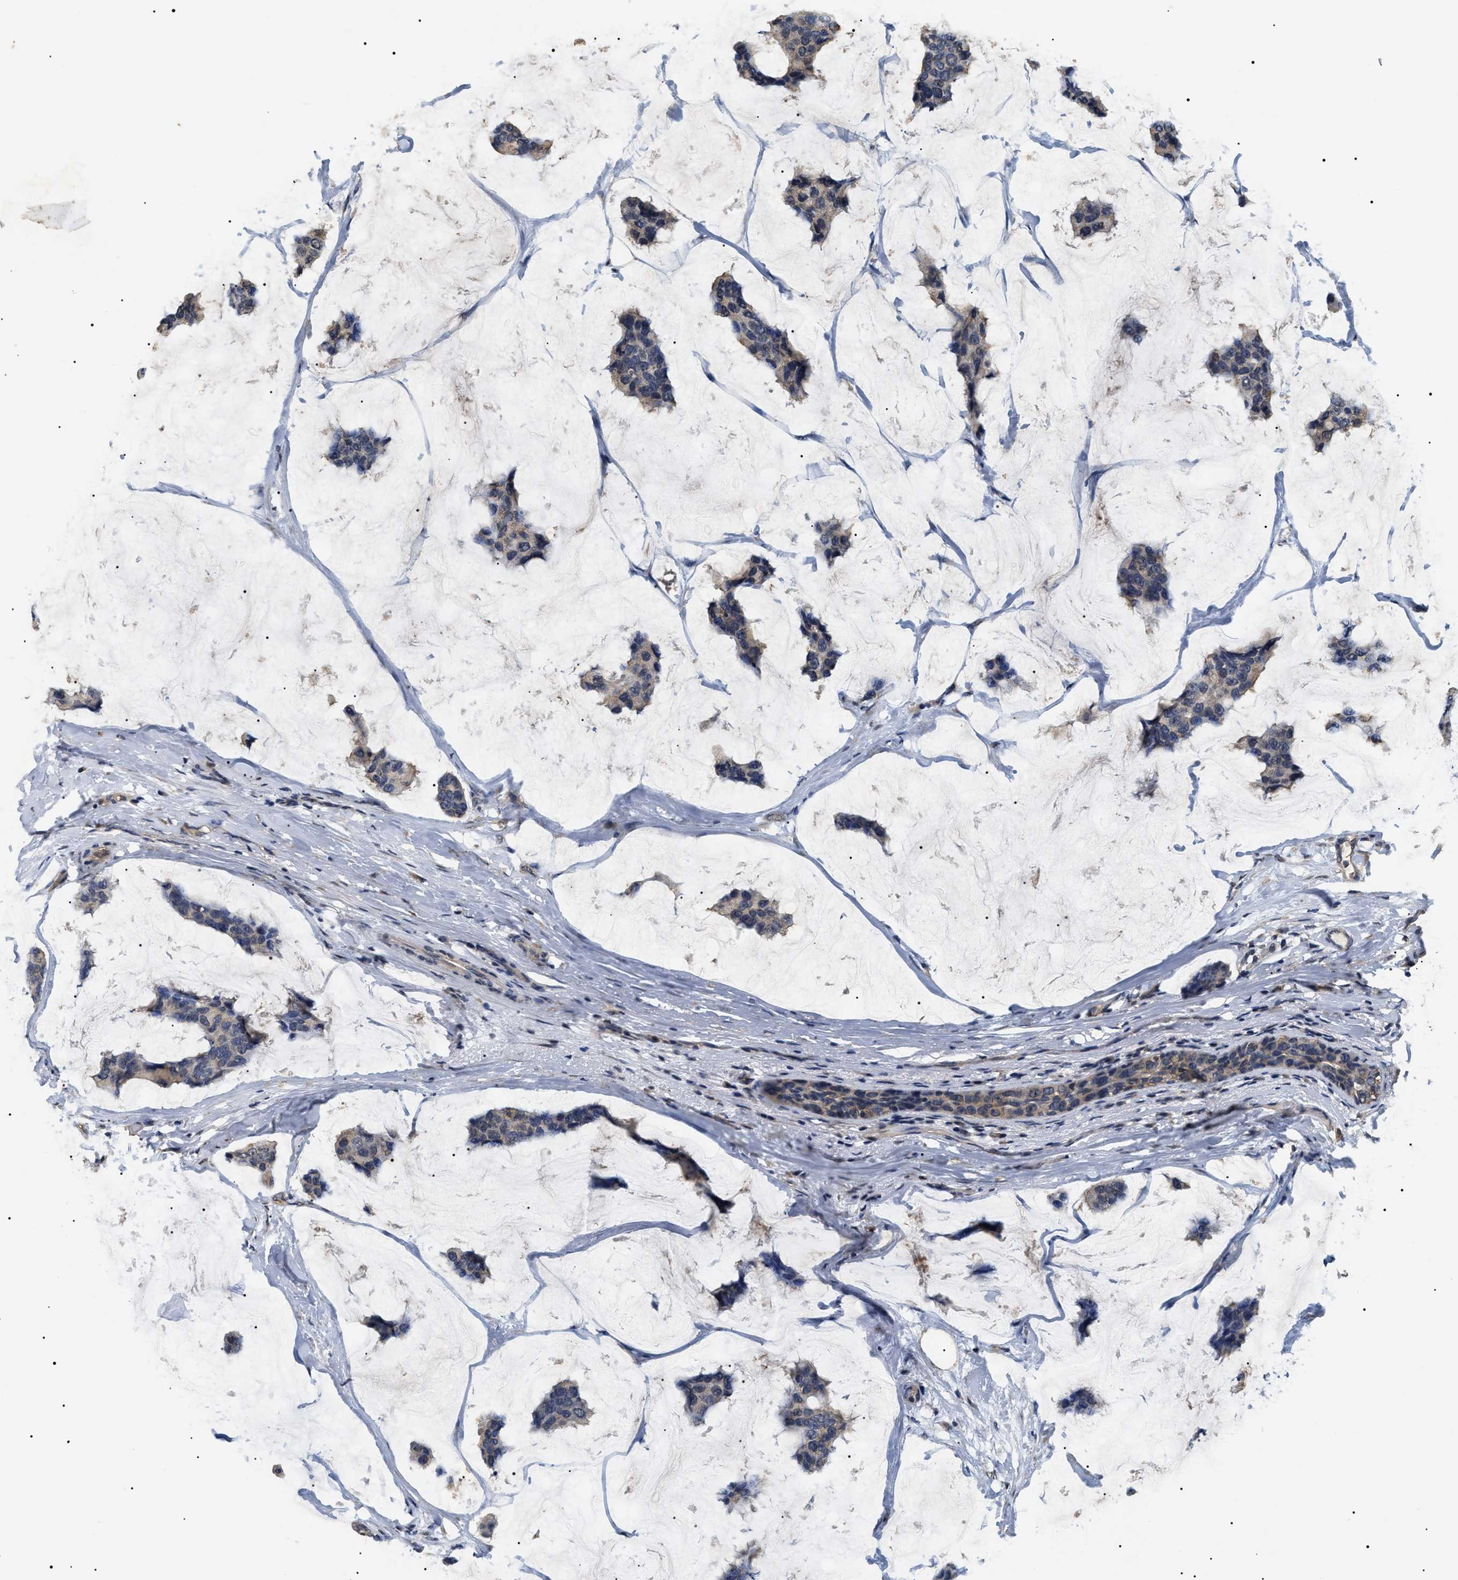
{"staining": {"intensity": "negative", "quantity": "none", "location": "none"}, "tissue": "breast cancer", "cell_type": "Tumor cells", "image_type": "cancer", "snomed": [{"axis": "morphology", "description": "Normal tissue, NOS"}, {"axis": "morphology", "description": "Duct carcinoma"}, {"axis": "topography", "description": "Breast"}], "caption": "Tumor cells are negative for brown protein staining in breast invasive ductal carcinoma.", "gene": "PSMD8", "patient": {"sex": "female", "age": 50}}